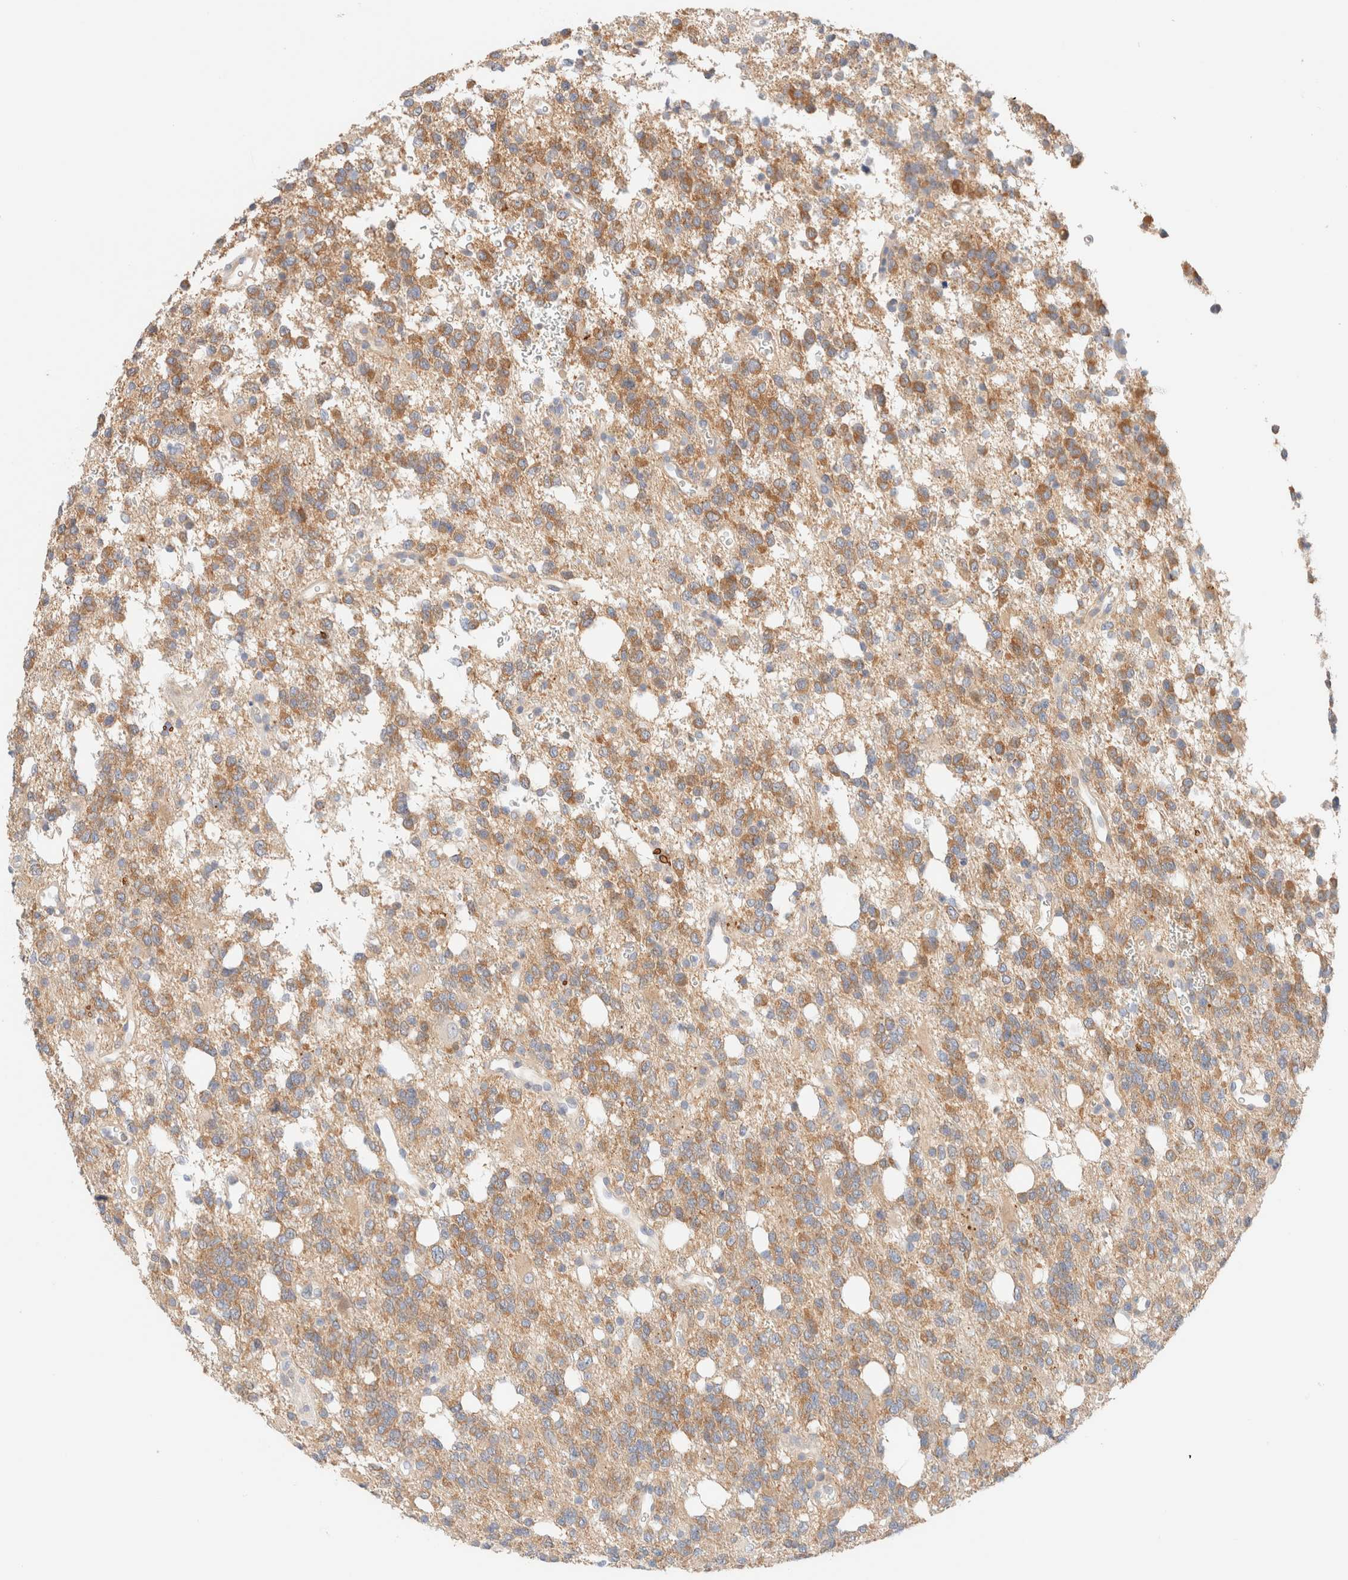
{"staining": {"intensity": "moderate", "quantity": ">75%", "location": "cytoplasmic/membranous"}, "tissue": "glioma", "cell_type": "Tumor cells", "image_type": "cancer", "snomed": [{"axis": "morphology", "description": "Glioma, malignant, High grade"}, {"axis": "topography", "description": "Brain"}], "caption": "Glioma was stained to show a protein in brown. There is medium levels of moderate cytoplasmic/membranous staining in approximately >75% of tumor cells. The protein is stained brown, and the nuclei are stained in blue (DAB (3,3'-diaminobenzidine) IHC with brightfield microscopy, high magnification).", "gene": "SARM1", "patient": {"sex": "female", "age": 62}}